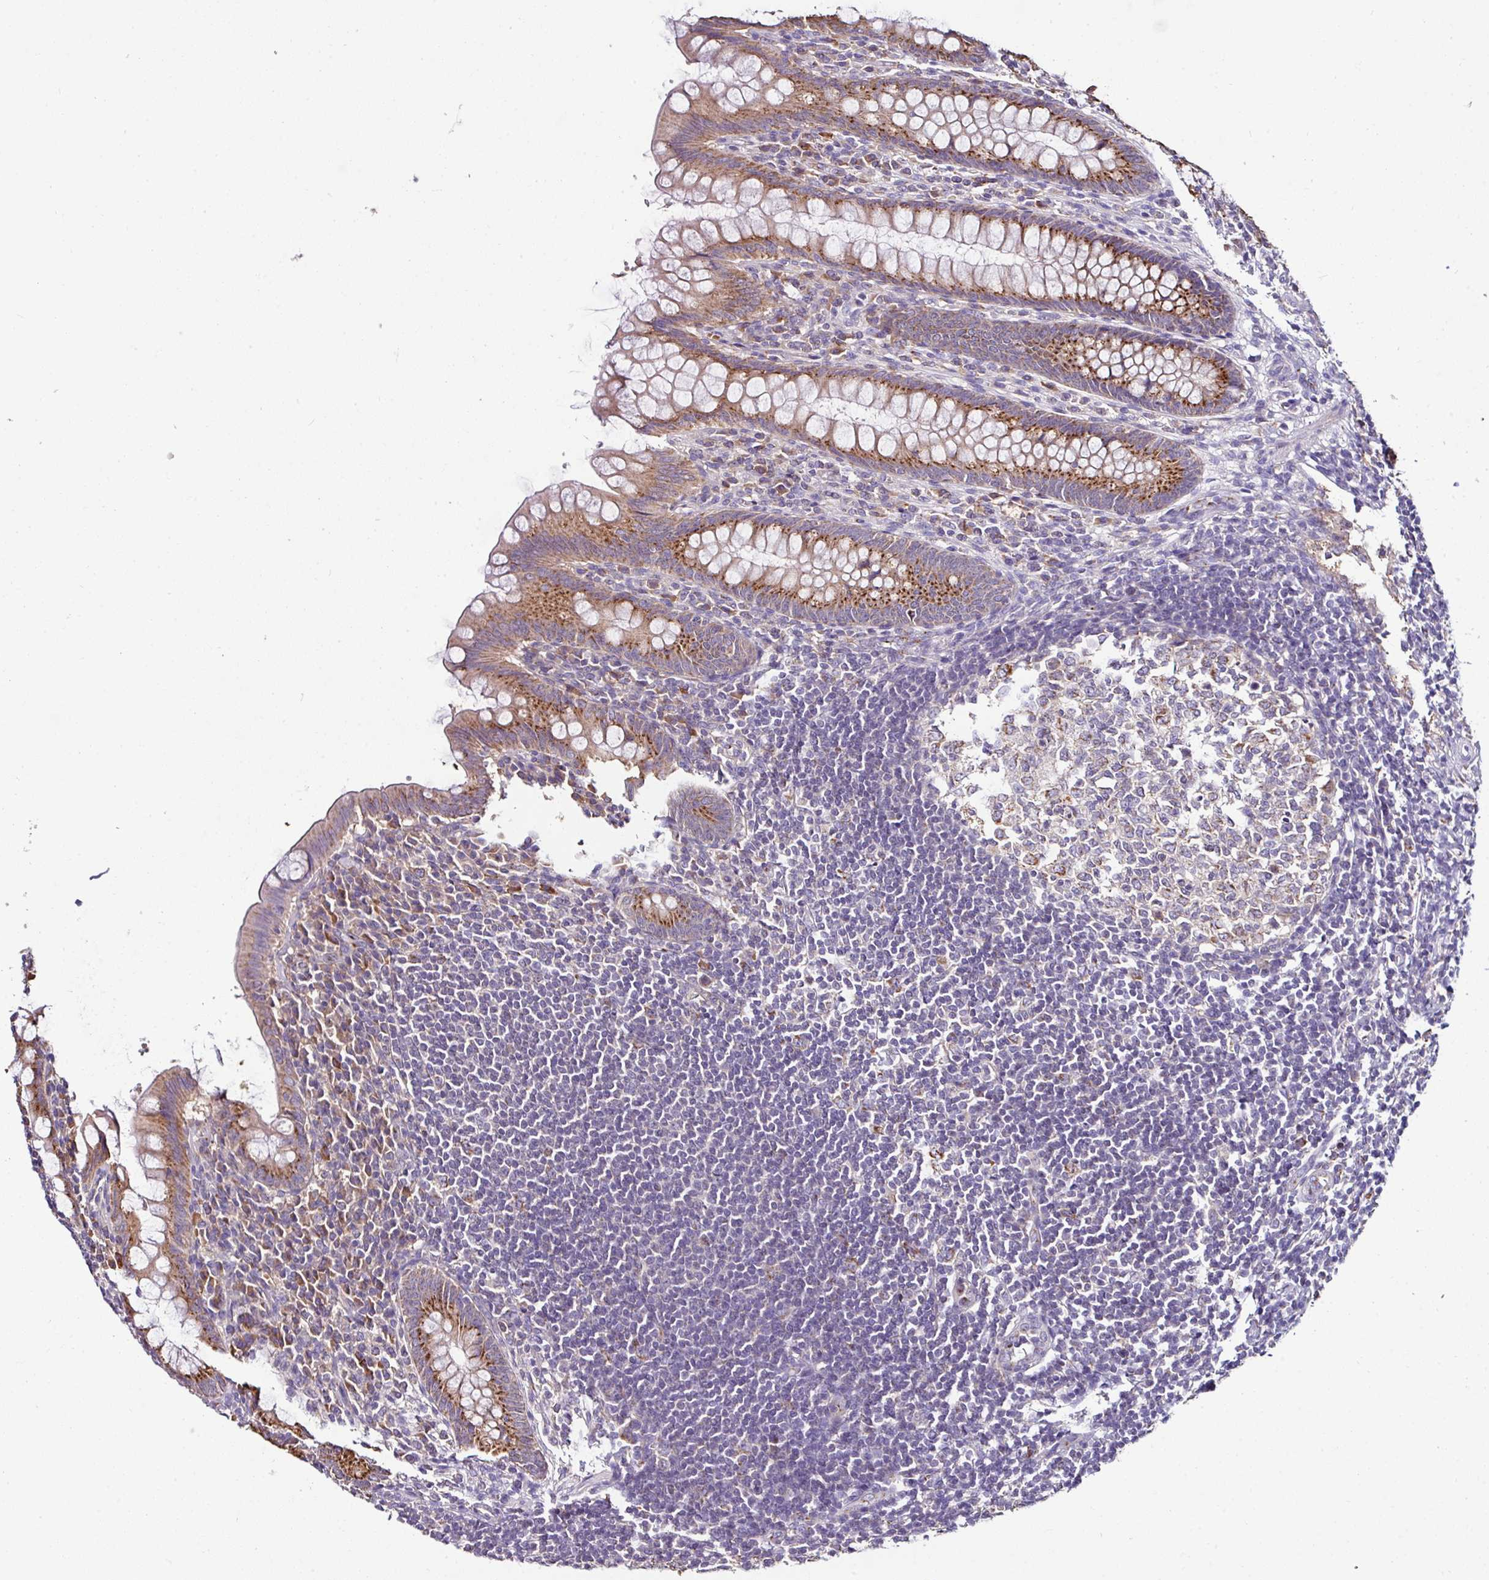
{"staining": {"intensity": "strong", "quantity": ">75%", "location": "cytoplasmic/membranous"}, "tissue": "appendix", "cell_type": "Glandular cells", "image_type": "normal", "snomed": [{"axis": "morphology", "description": "Normal tissue, NOS"}, {"axis": "topography", "description": "Appendix"}], "caption": "This image shows IHC staining of benign appendix, with high strong cytoplasmic/membranous positivity in about >75% of glandular cells.", "gene": "CPD", "patient": {"sex": "female", "age": 33}}